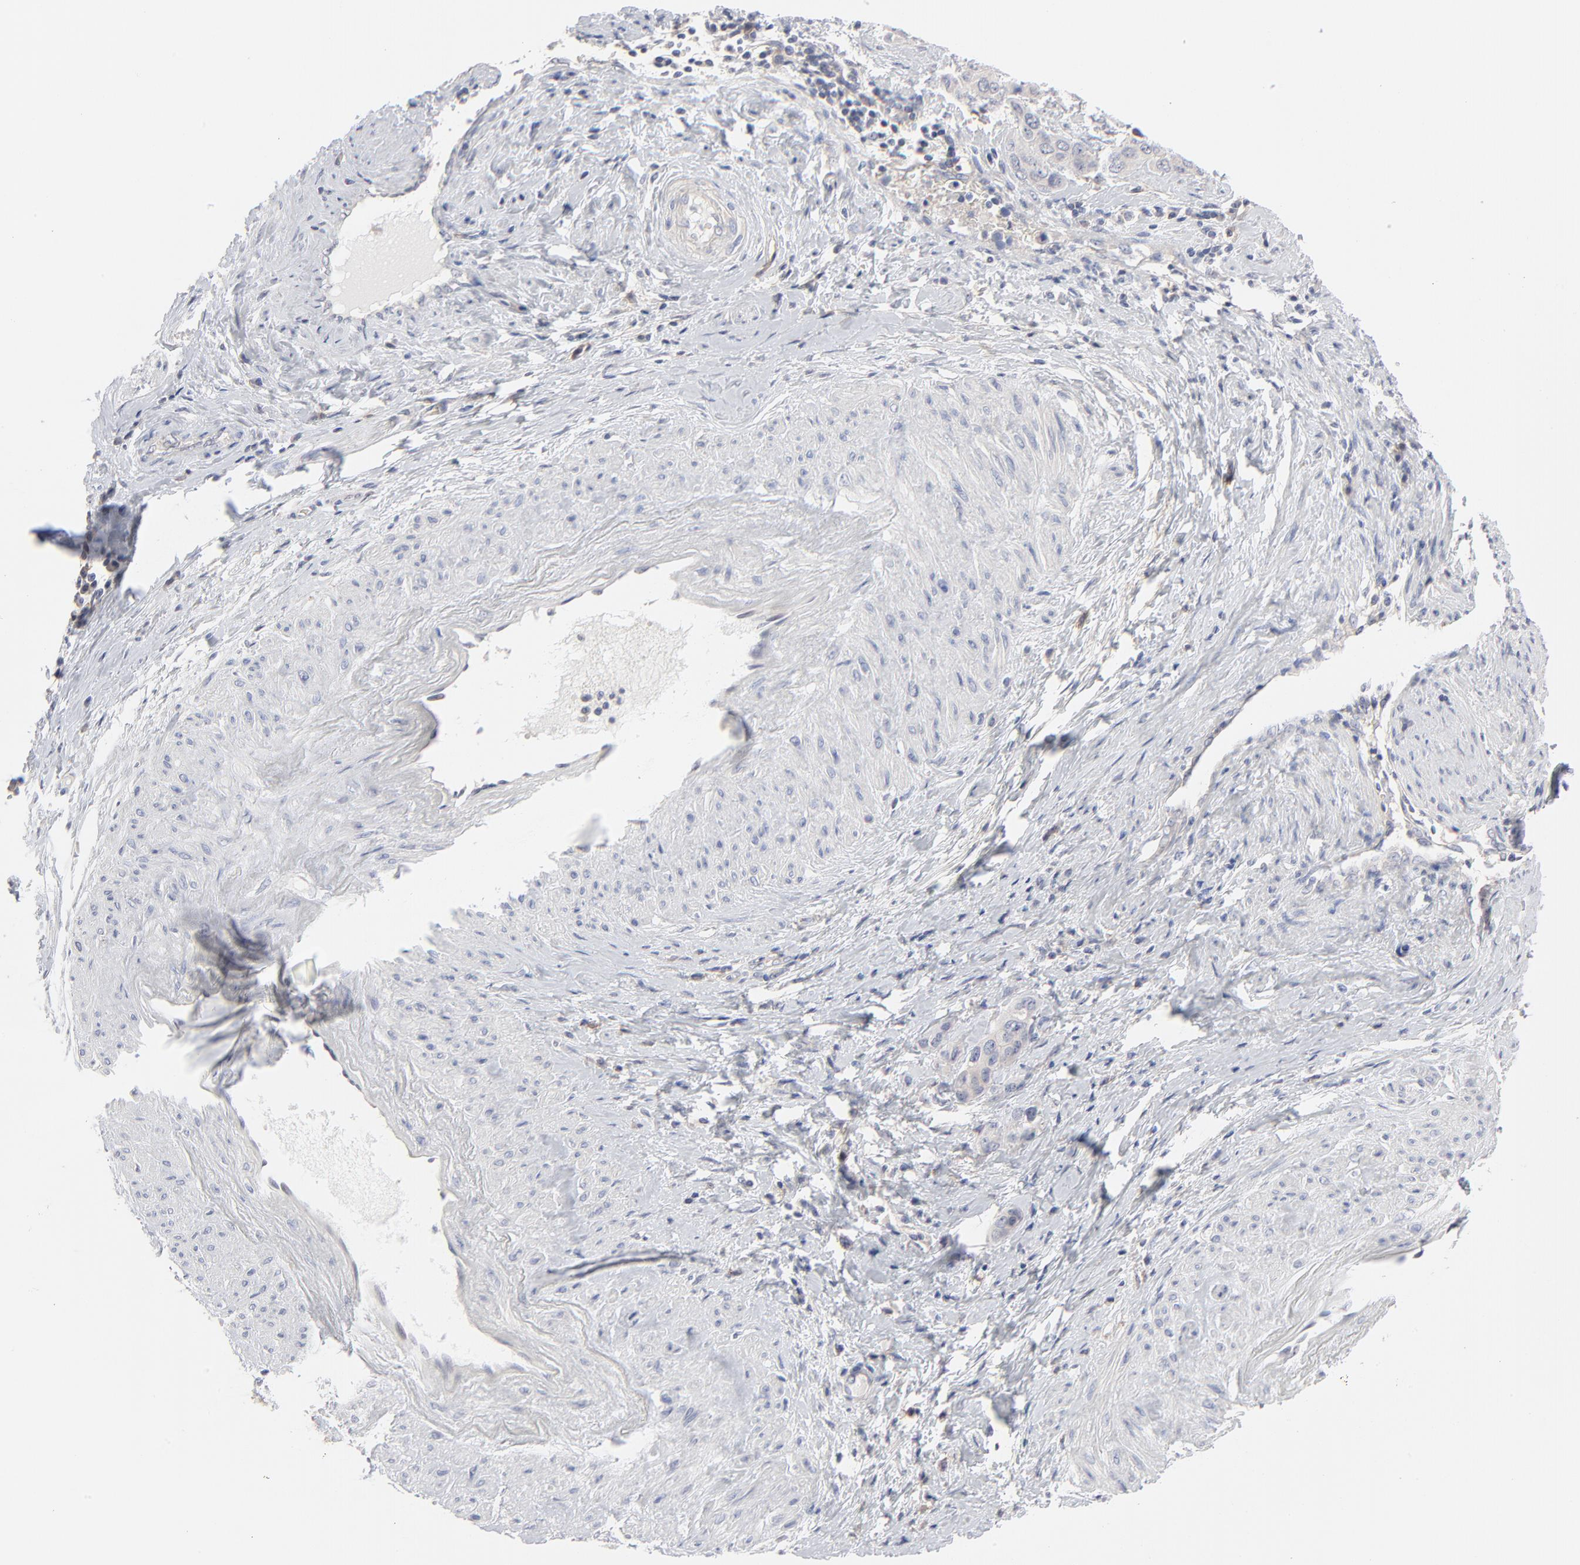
{"staining": {"intensity": "negative", "quantity": "none", "location": "none"}, "tissue": "cervical cancer", "cell_type": "Tumor cells", "image_type": "cancer", "snomed": [{"axis": "morphology", "description": "Squamous cell carcinoma, NOS"}, {"axis": "topography", "description": "Cervix"}], "caption": "Squamous cell carcinoma (cervical) stained for a protein using IHC displays no expression tumor cells.", "gene": "SLC16A1", "patient": {"sex": "female", "age": 54}}